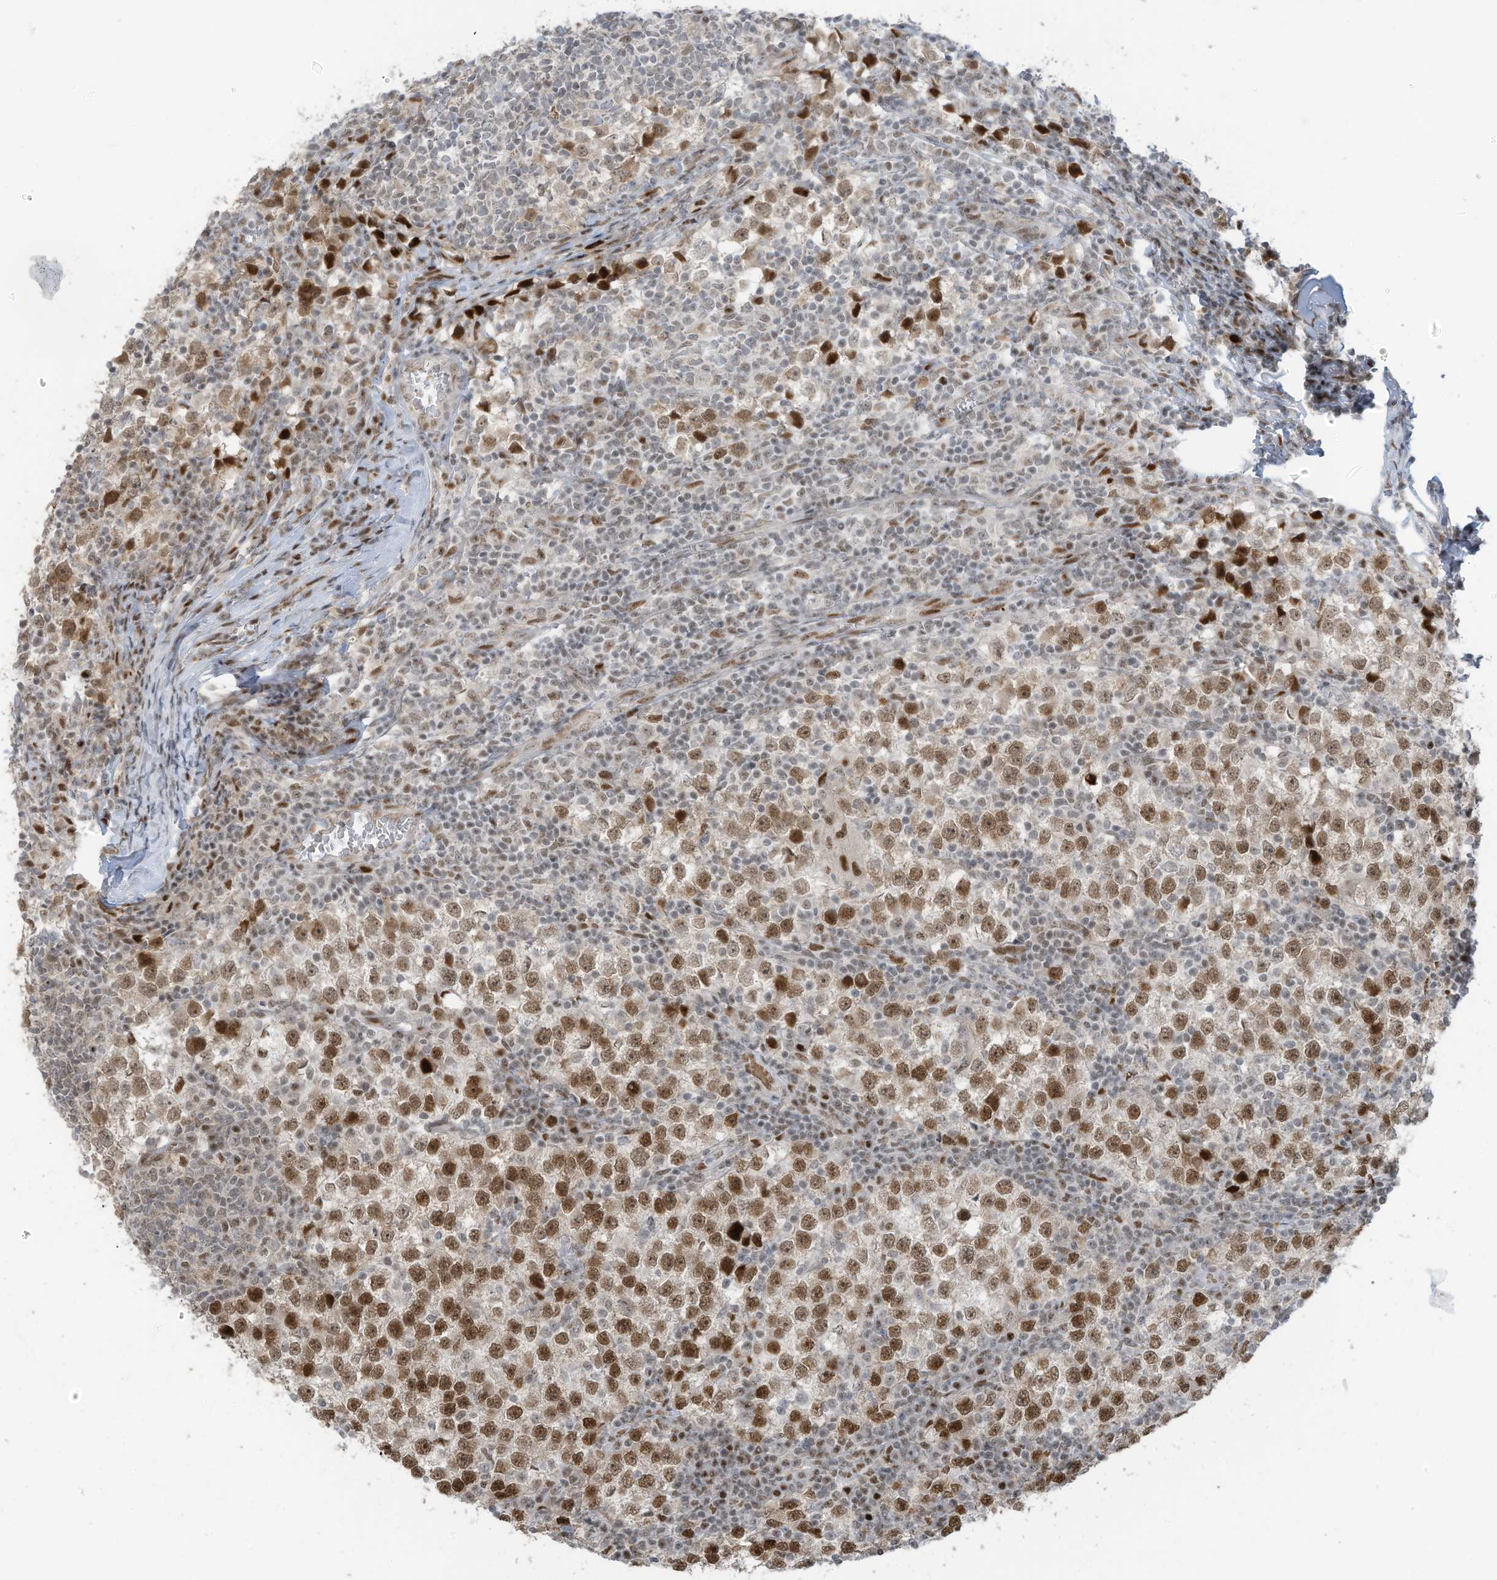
{"staining": {"intensity": "moderate", "quantity": ">75%", "location": "nuclear"}, "tissue": "testis cancer", "cell_type": "Tumor cells", "image_type": "cancer", "snomed": [{"axis": "morphology", "description": "Seminoma, NOS"}, {"axis": "topography", "description": "Testis"}], "caption": "A histopathology image of testis cancer (seminoma) stained for a protein demonstrates moderate nuclear brown staining in tumor cells.", "gene": "ZCWPW2", "patient": {"sex": "male", "age": 65}}